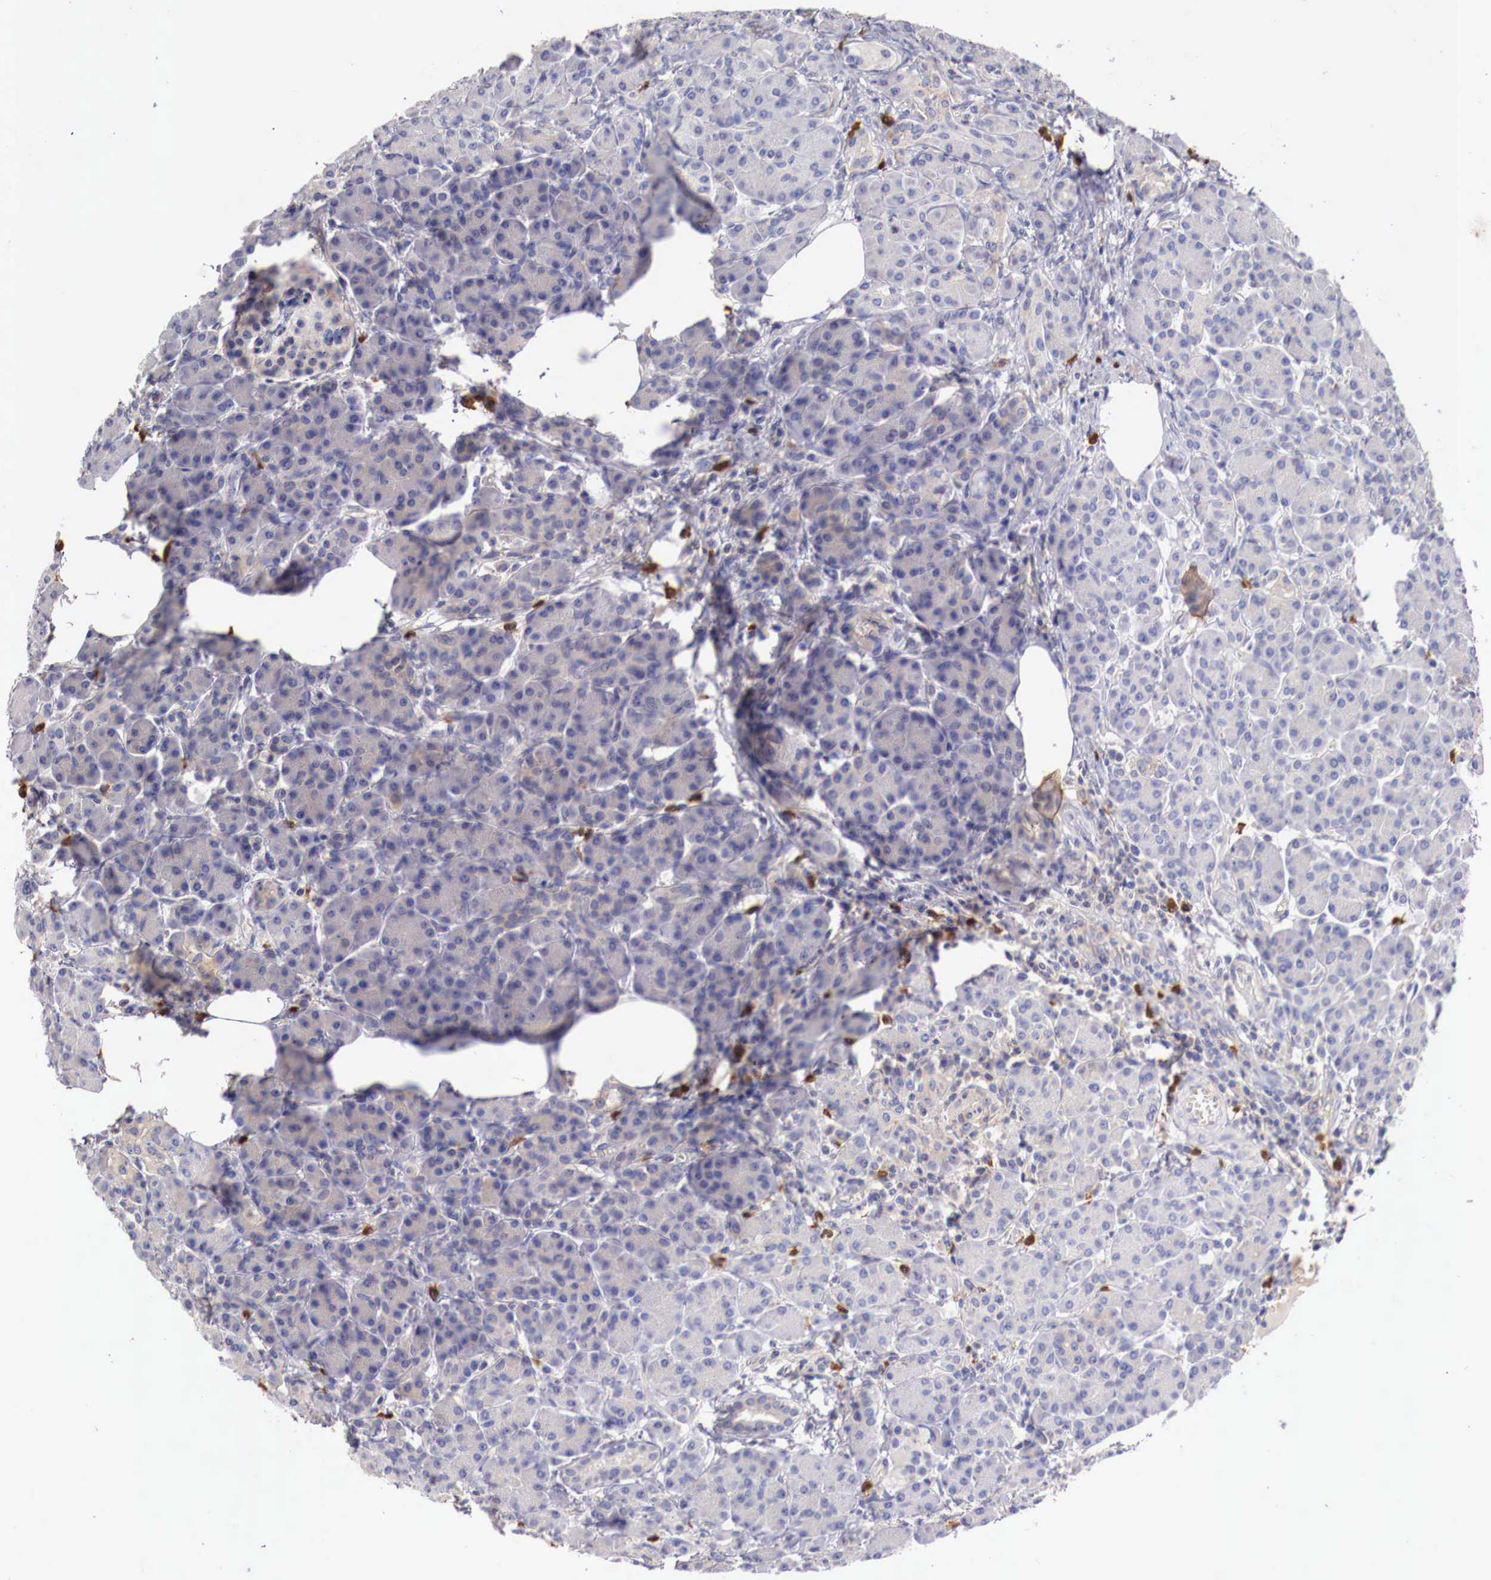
{"staining": {"intensity": "weak", "quantity": "25%-75%", "location": "cytoplasmic/membranous"}, "tissue": "pancreas", "cell_type": "Exocrine glandular cells", "image_type": "normal", "snomed": [{"axis": "morphology", "description": "Normal tissue, NOS"}, {"axis": "topography", "description": "Pancreas"}], "caption": "Exocrine glandular cells show low levels of weak cytoplasmic/membranous staining in approximately 25%-75% of cells in benign pancreas. The staining was performed using DAB to visualize the protein expression in brown, while the nuclei were stained in blue with hematoxylin (Magnification: 20x).", "gene": "PITPNA", "patient": {"sex": "female", "age": 73}}